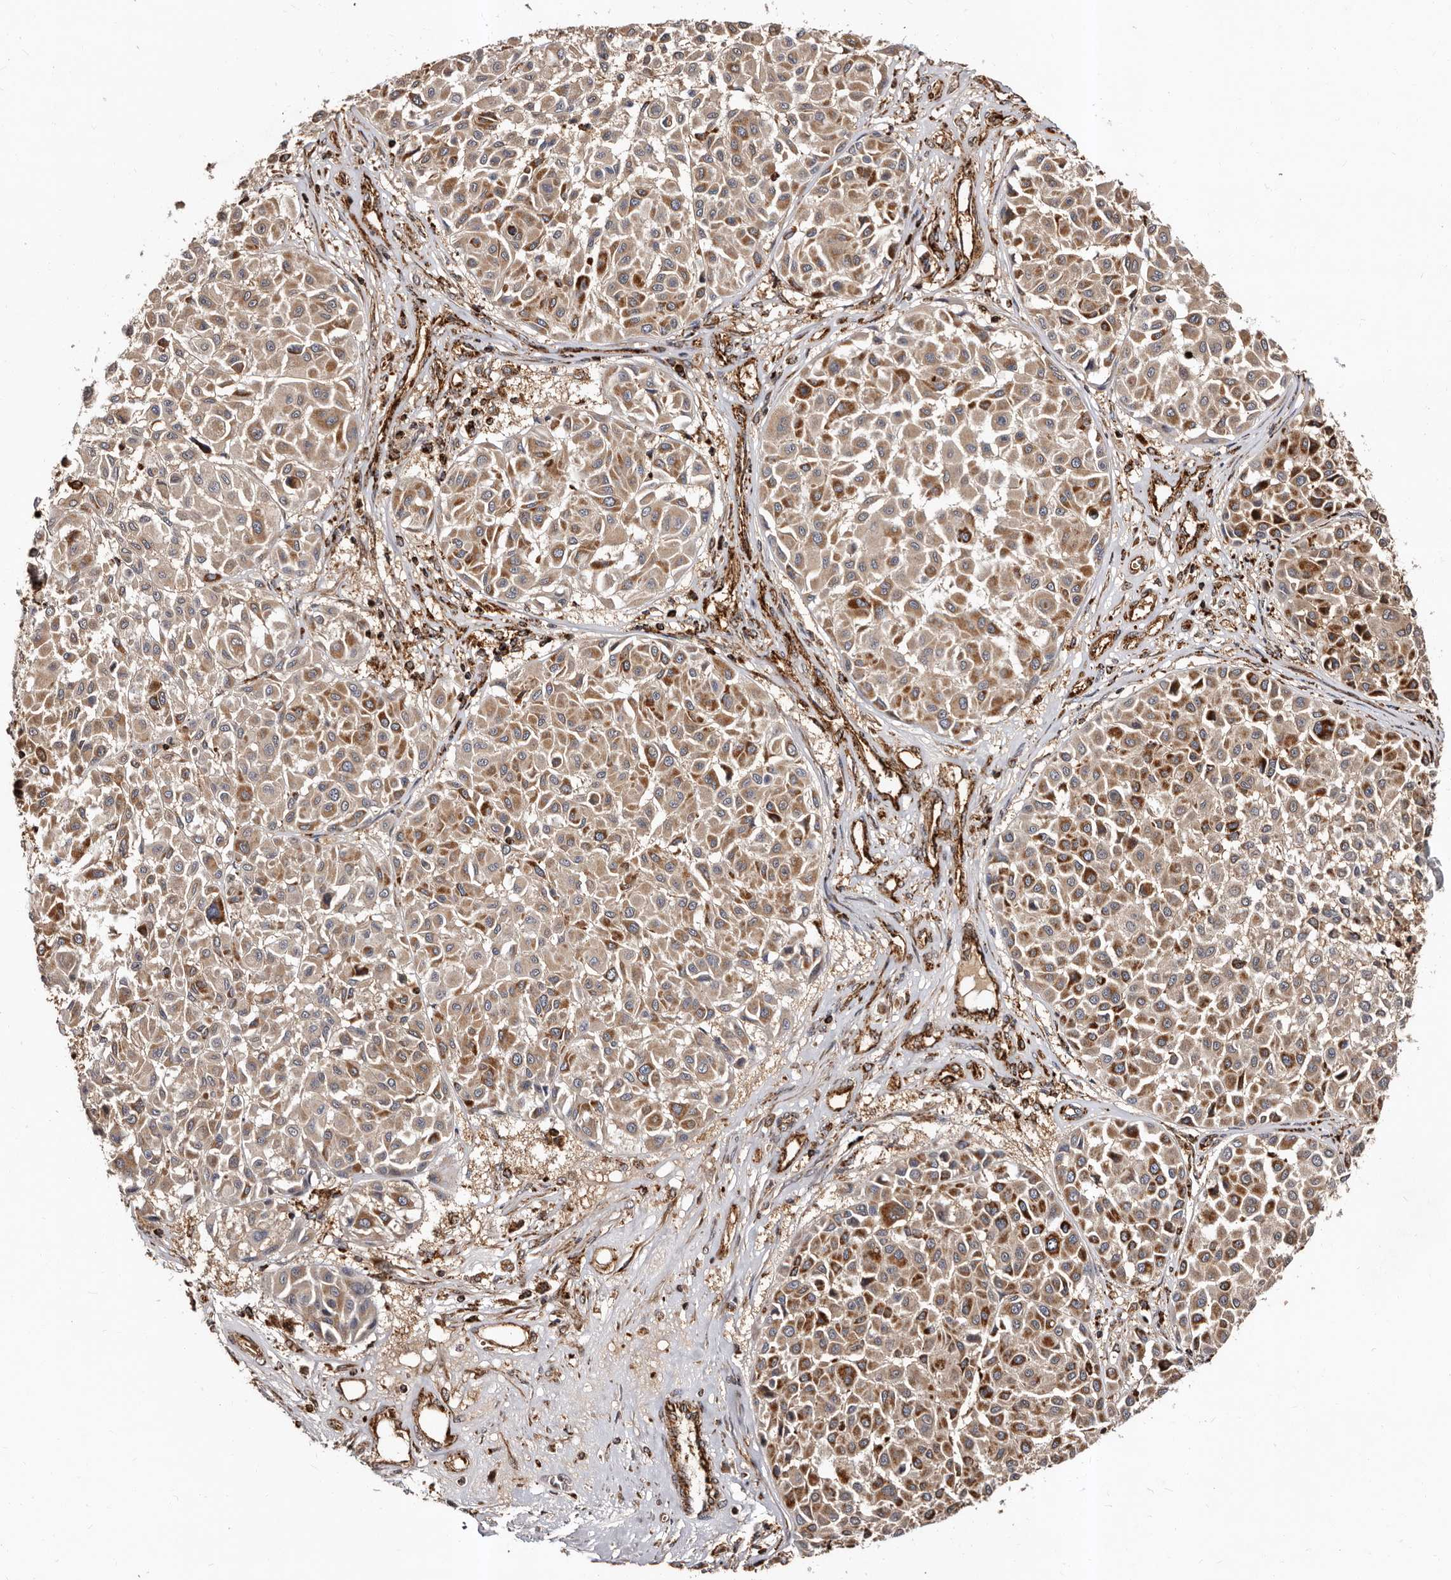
{"staining": {"intensity": "moderate", "quantity": ">75%", "location": "cytoplasmic/membranous"}, "tissue": "melanoma", "cell_type": "Tumor cells", "image_type": "cancer", "snomed": [{"axis": "morphology", "description": "Malignant melanoma, Metastatic site"}, {"axis": "topography", "description": "Soft tissue"}], "caption": "Melanoma stained for a protein (brown) demonstrates moderate cytoplasmic/membranous positive expression in about >75% of tumor cells.", "gene": "BAX", "patient": {"sex": "male", "age": 41}}